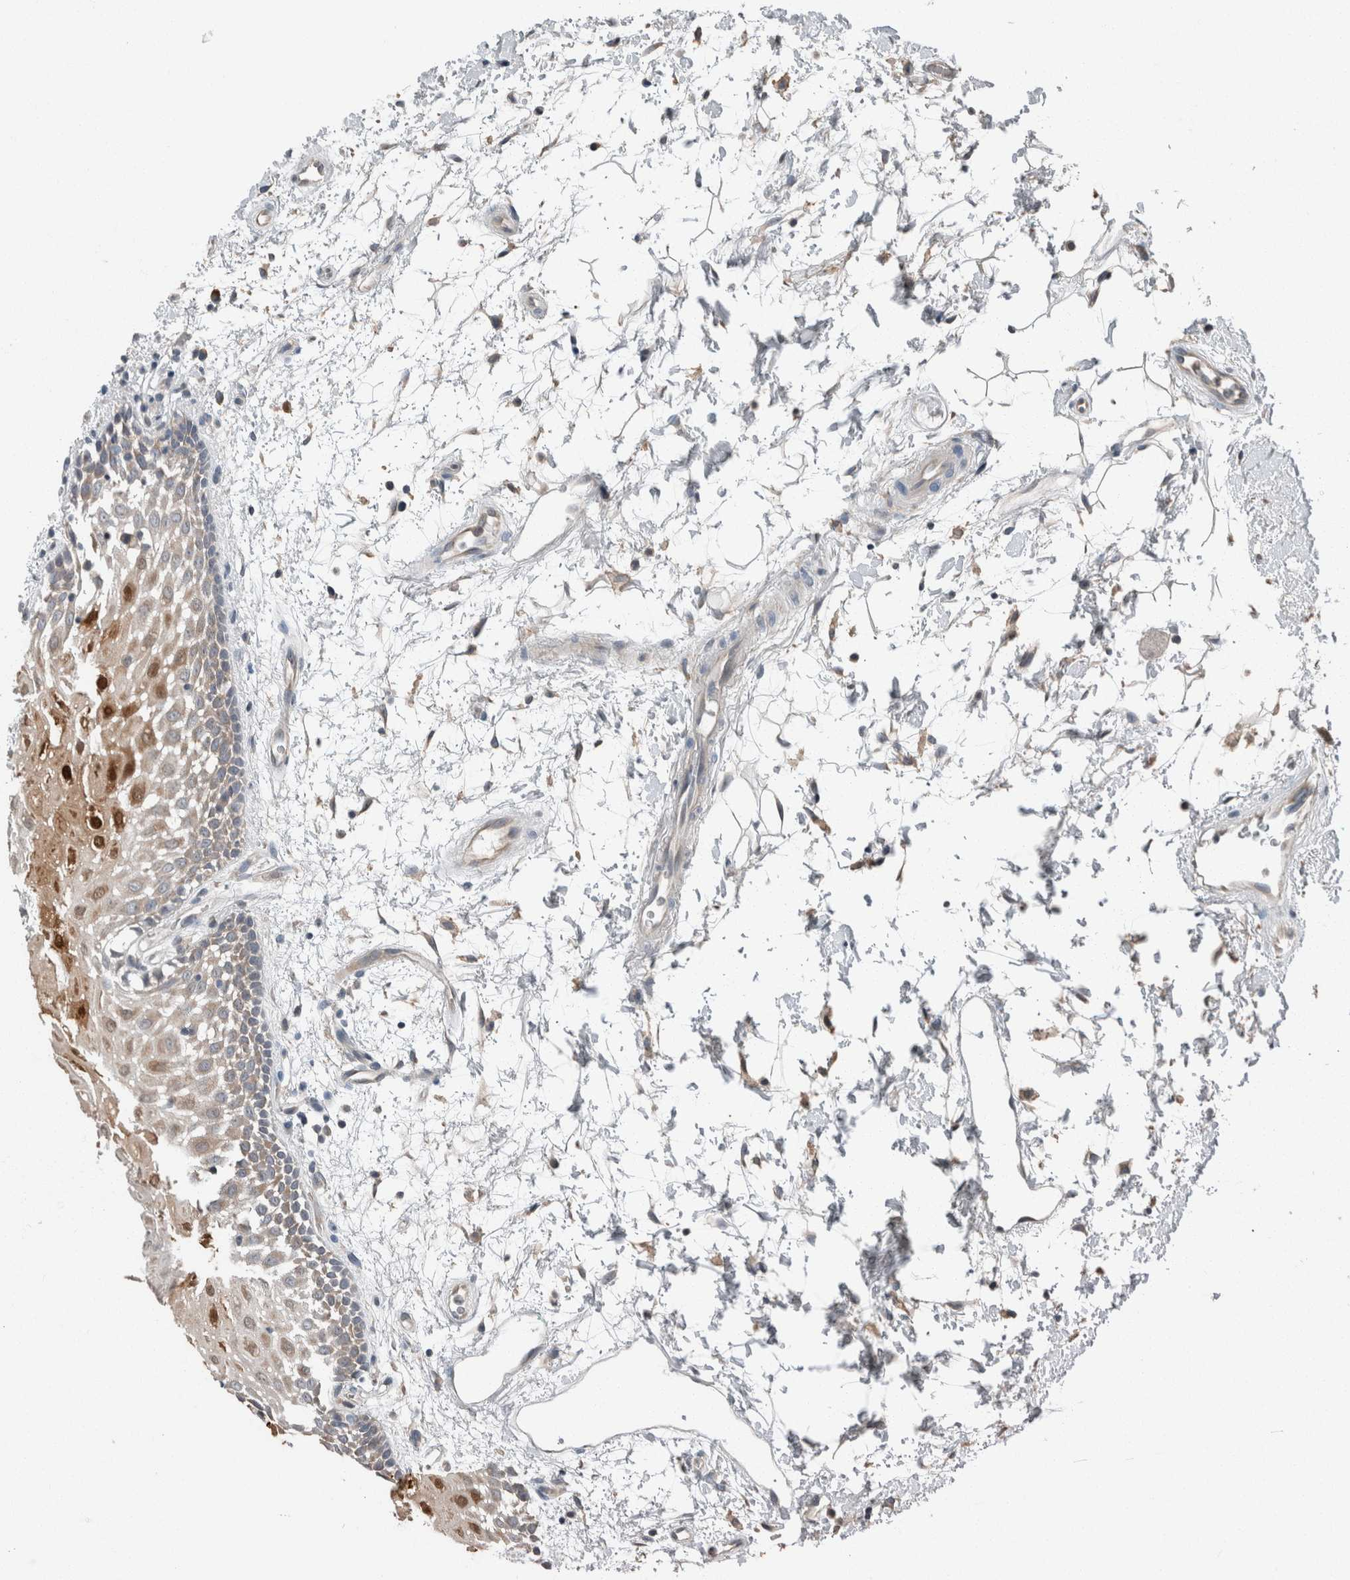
{"staining": {"intensity": "strong", "quantity": "25%-75%", "location": "cytoplasmic/membranous,nuclear"}, "tissue": "oral mucosa", "cell_type": "Squamous epithelial cells", "image_type": "normal", "snomed": [{"axis": "morphology", "description": "Normal tissue, NOS"}, {"axis": "topography", "description": "Skeletal muscle"}, {"axis": "topography", "description": "Oral tissue"}, {"axis": "topography", "description": "Peripheral nerve tissue"}], "caption": "Protein expression analysis of benign oral mucosa shows strong cytoplasmic/membranous,nuclear positivity in approximately 25%-75% of squamous epithelial cells.", "gene": "KNTC1", "patient": {"sex": "female", "age": 84}}